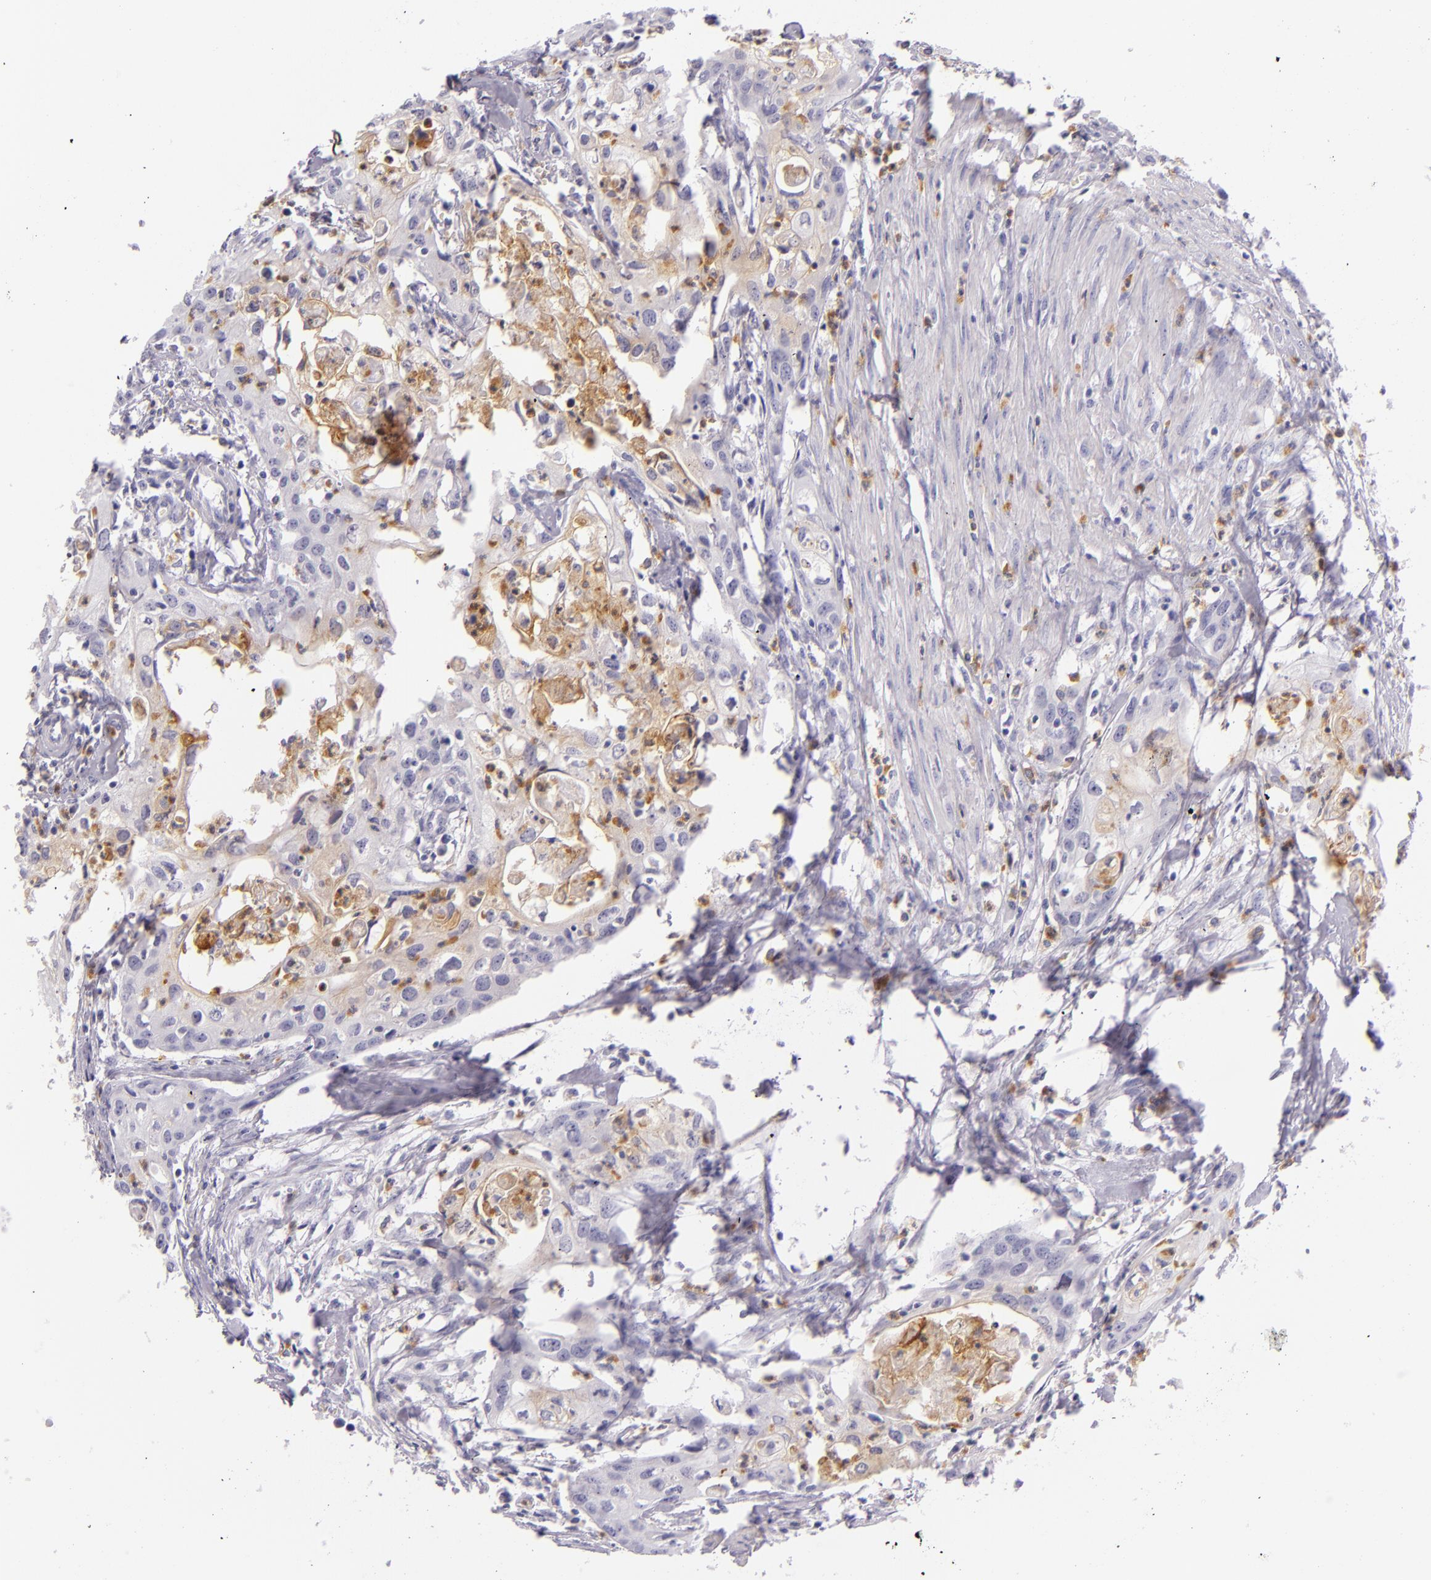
{"staining": {"intensity": "negative", "quantity": "none", "location": "none"}, "tissue": "urothelial cancer", "cell_type": "Tumor cells", "image_type": "cancer", "snomed": [{"axis": "morphology", "description": "Urothelial carcinoma, High grade"}, {"axis": "topography", "description": "Urinary bladder"}], "caption": "Tumor cells are negative for protein expression in human urothelial cancer.", "gene": "CEACAM1", "patient": {"sex": "male", "age": 54}}